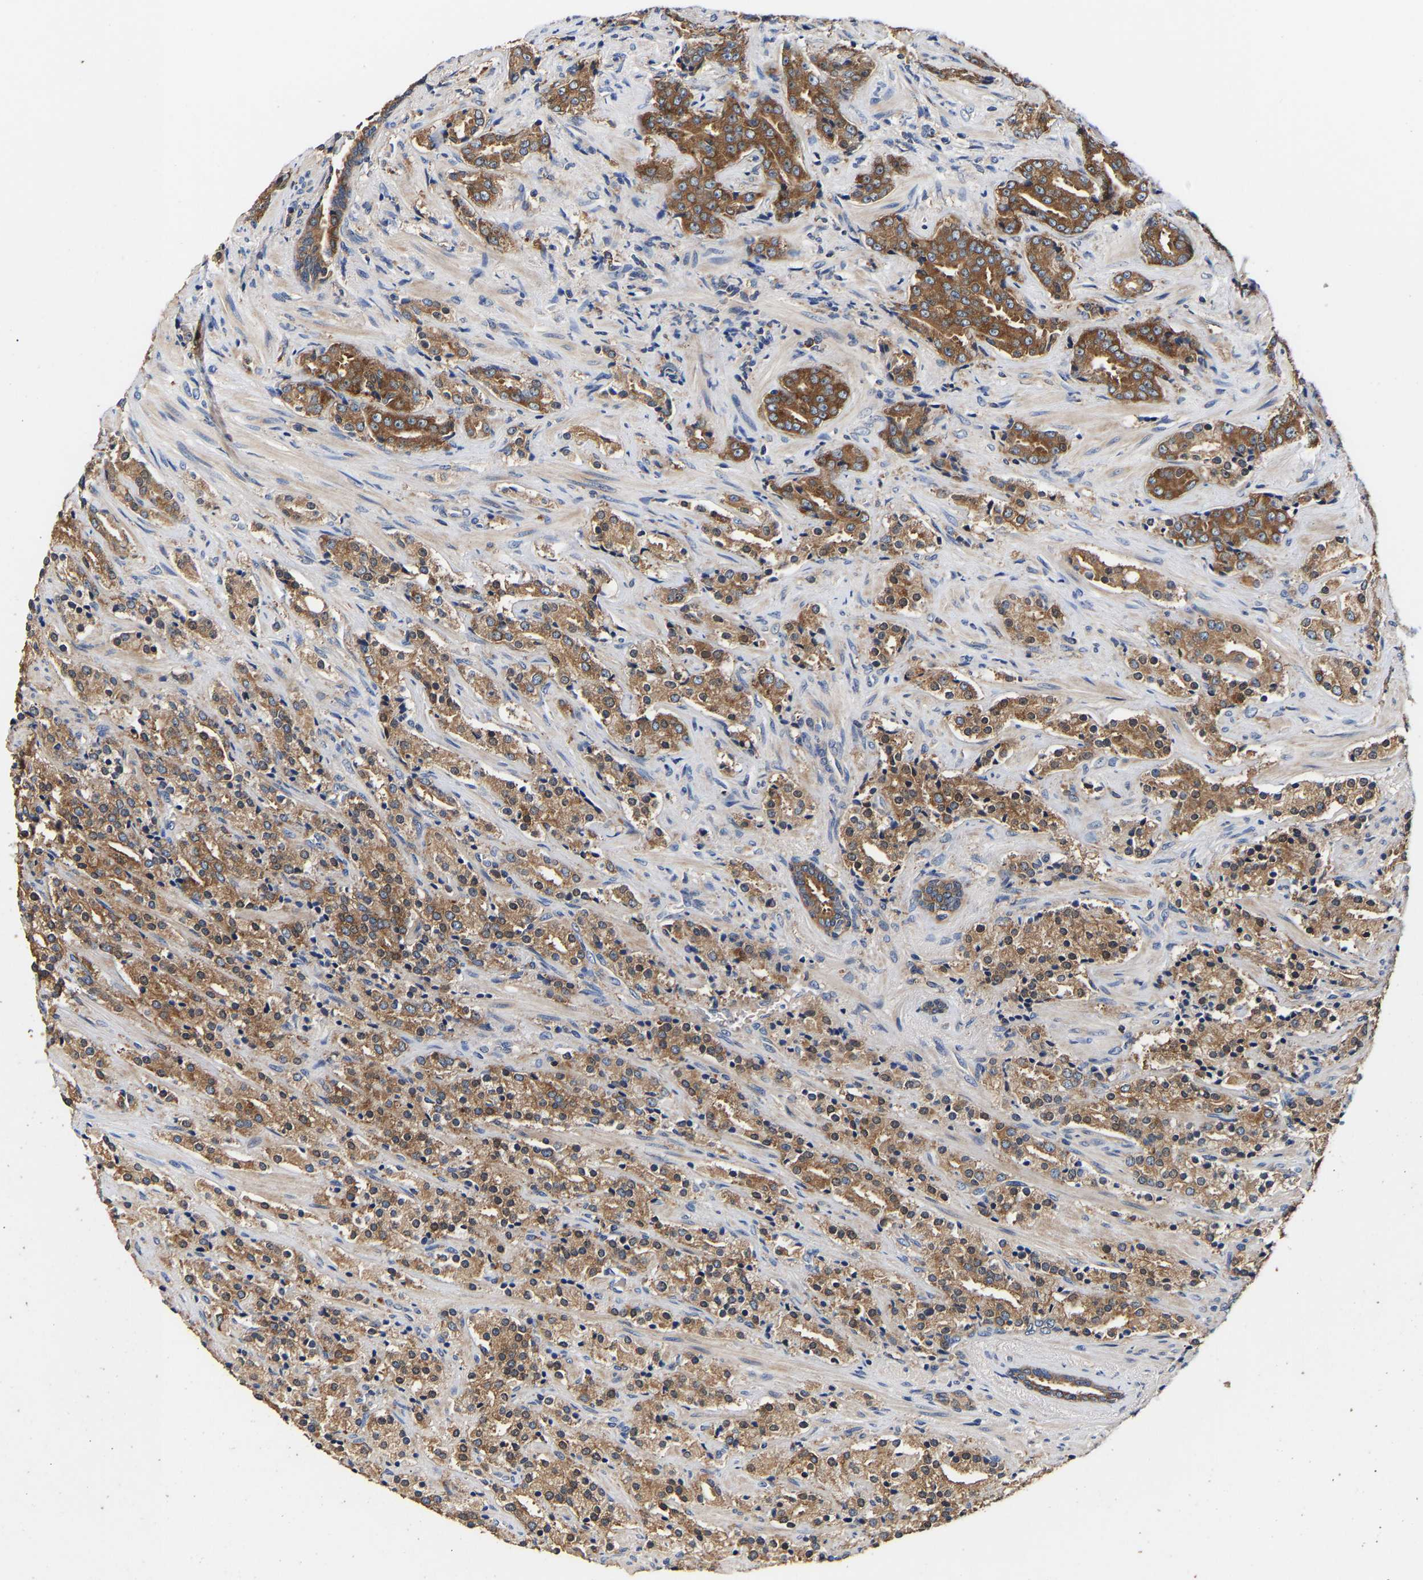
{"staining": {"intensity": "moderate", "quantity": ">75%", "location": "cytoplasmic/membranous"}, "tissue": "prostate cancer", "cell_type": "Tumor cells", "image_type": "cancer", "snomed": [{"axis": "morphology", "description": "Adenocarcinoma, High grade"}, {"axis": "topography", "description": "Prostate"}], "caption": "Immunohistochemical staining of human prostate cancer (high-grade adenocarcinoma) demonstrates moderate cytoplasmic/membranous protein positivity in approximately >75% of tumor cells.", "gene": "LRBA", "patient": {"sex": "male", "age": 71}}